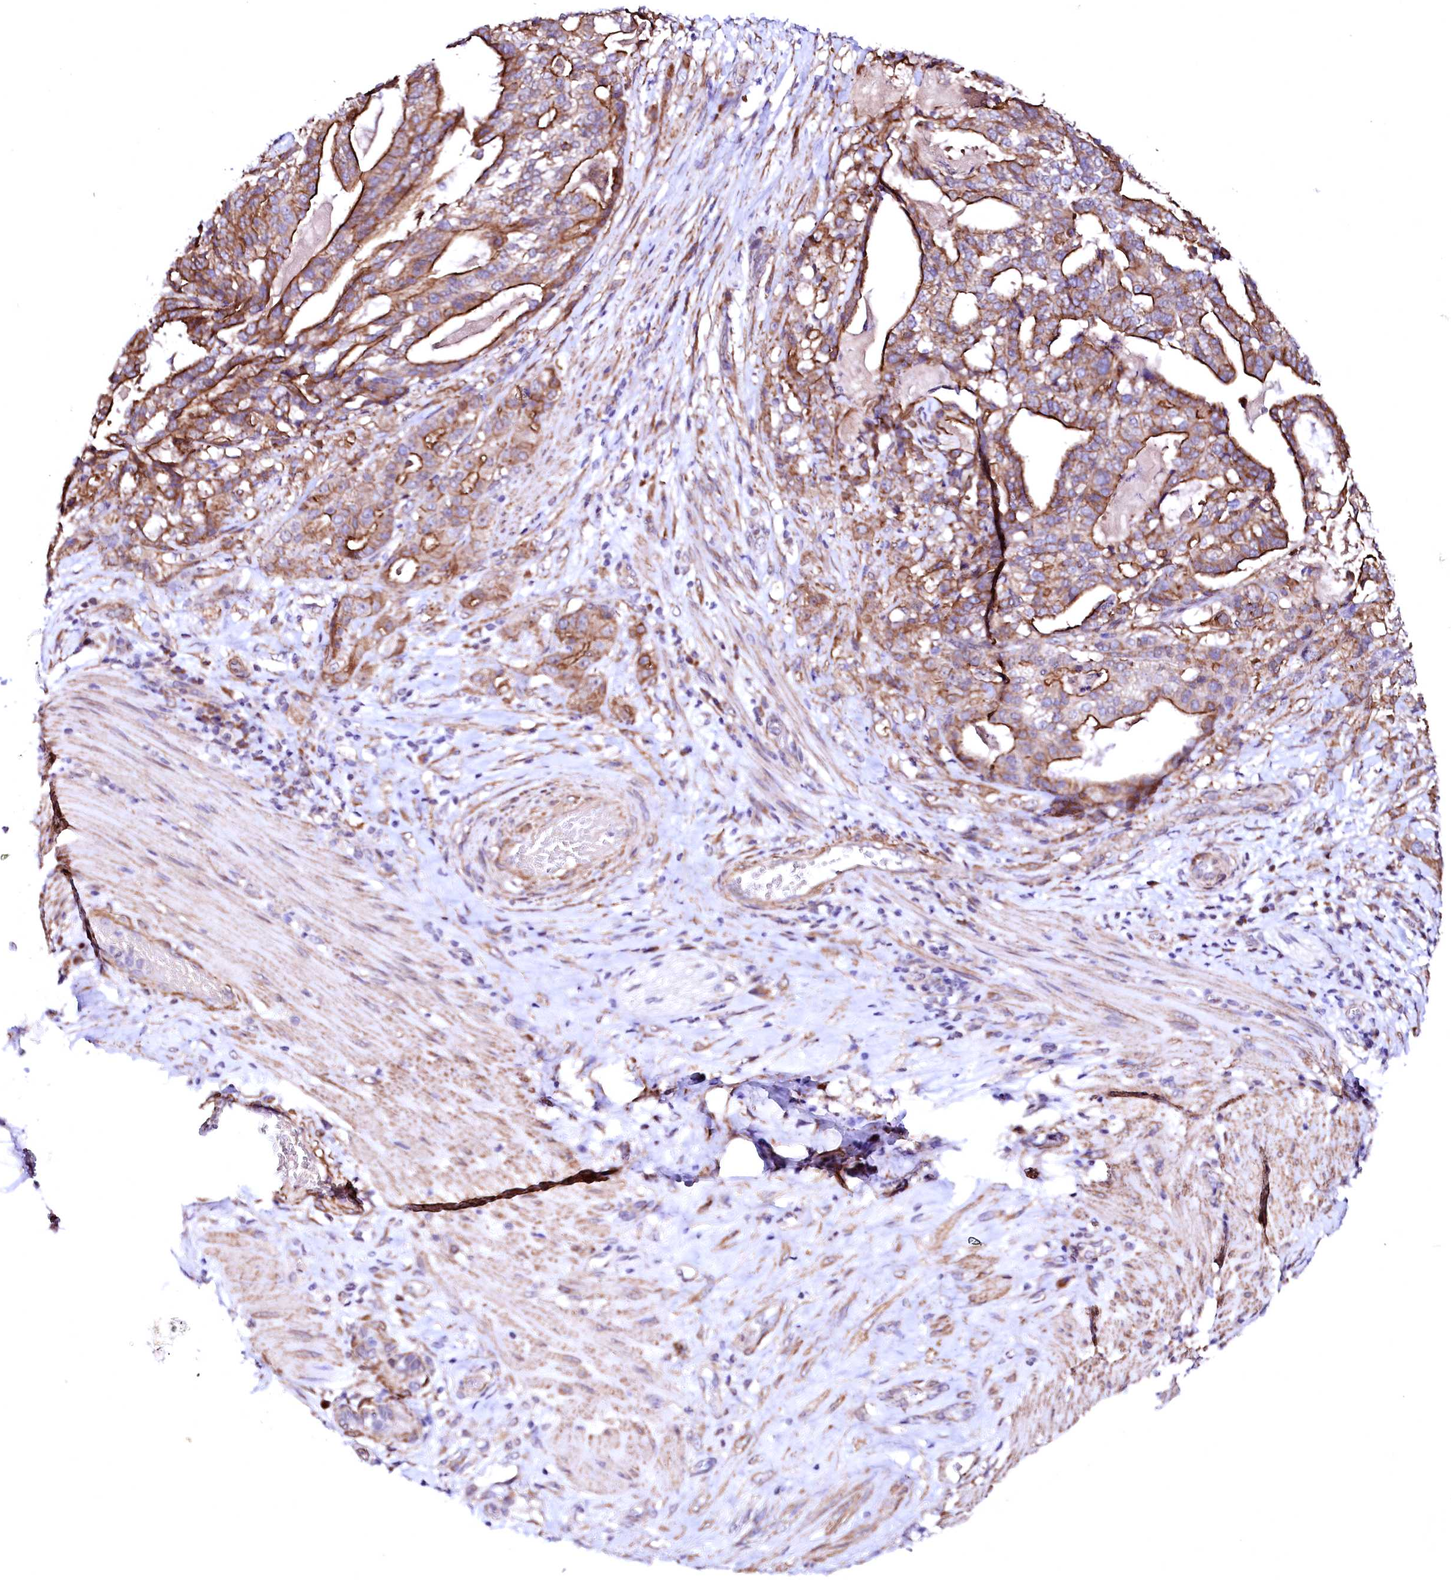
{"staining": {"intensity": "moderate", "quantity": ">75%", "location": "cytoplasmic/membranous"}, "tissue": "stomach cancer", "cell_type": "Tumor cells", "image_type": "cancer", "snomed": [{"axis": "morphology", "description": "Adenocarcinoma, NOS"}, {"axis": "topography", "description": "Stomach"}], "caption": "Human adenocarcinoma (stomach) stained for a protein (brown) reveals moderate cytoplasmic/membranous positive staining in approximately >75% of tumor cells.", "gene": "GPR176", "patient": {"sex": "male", "age": 48}}